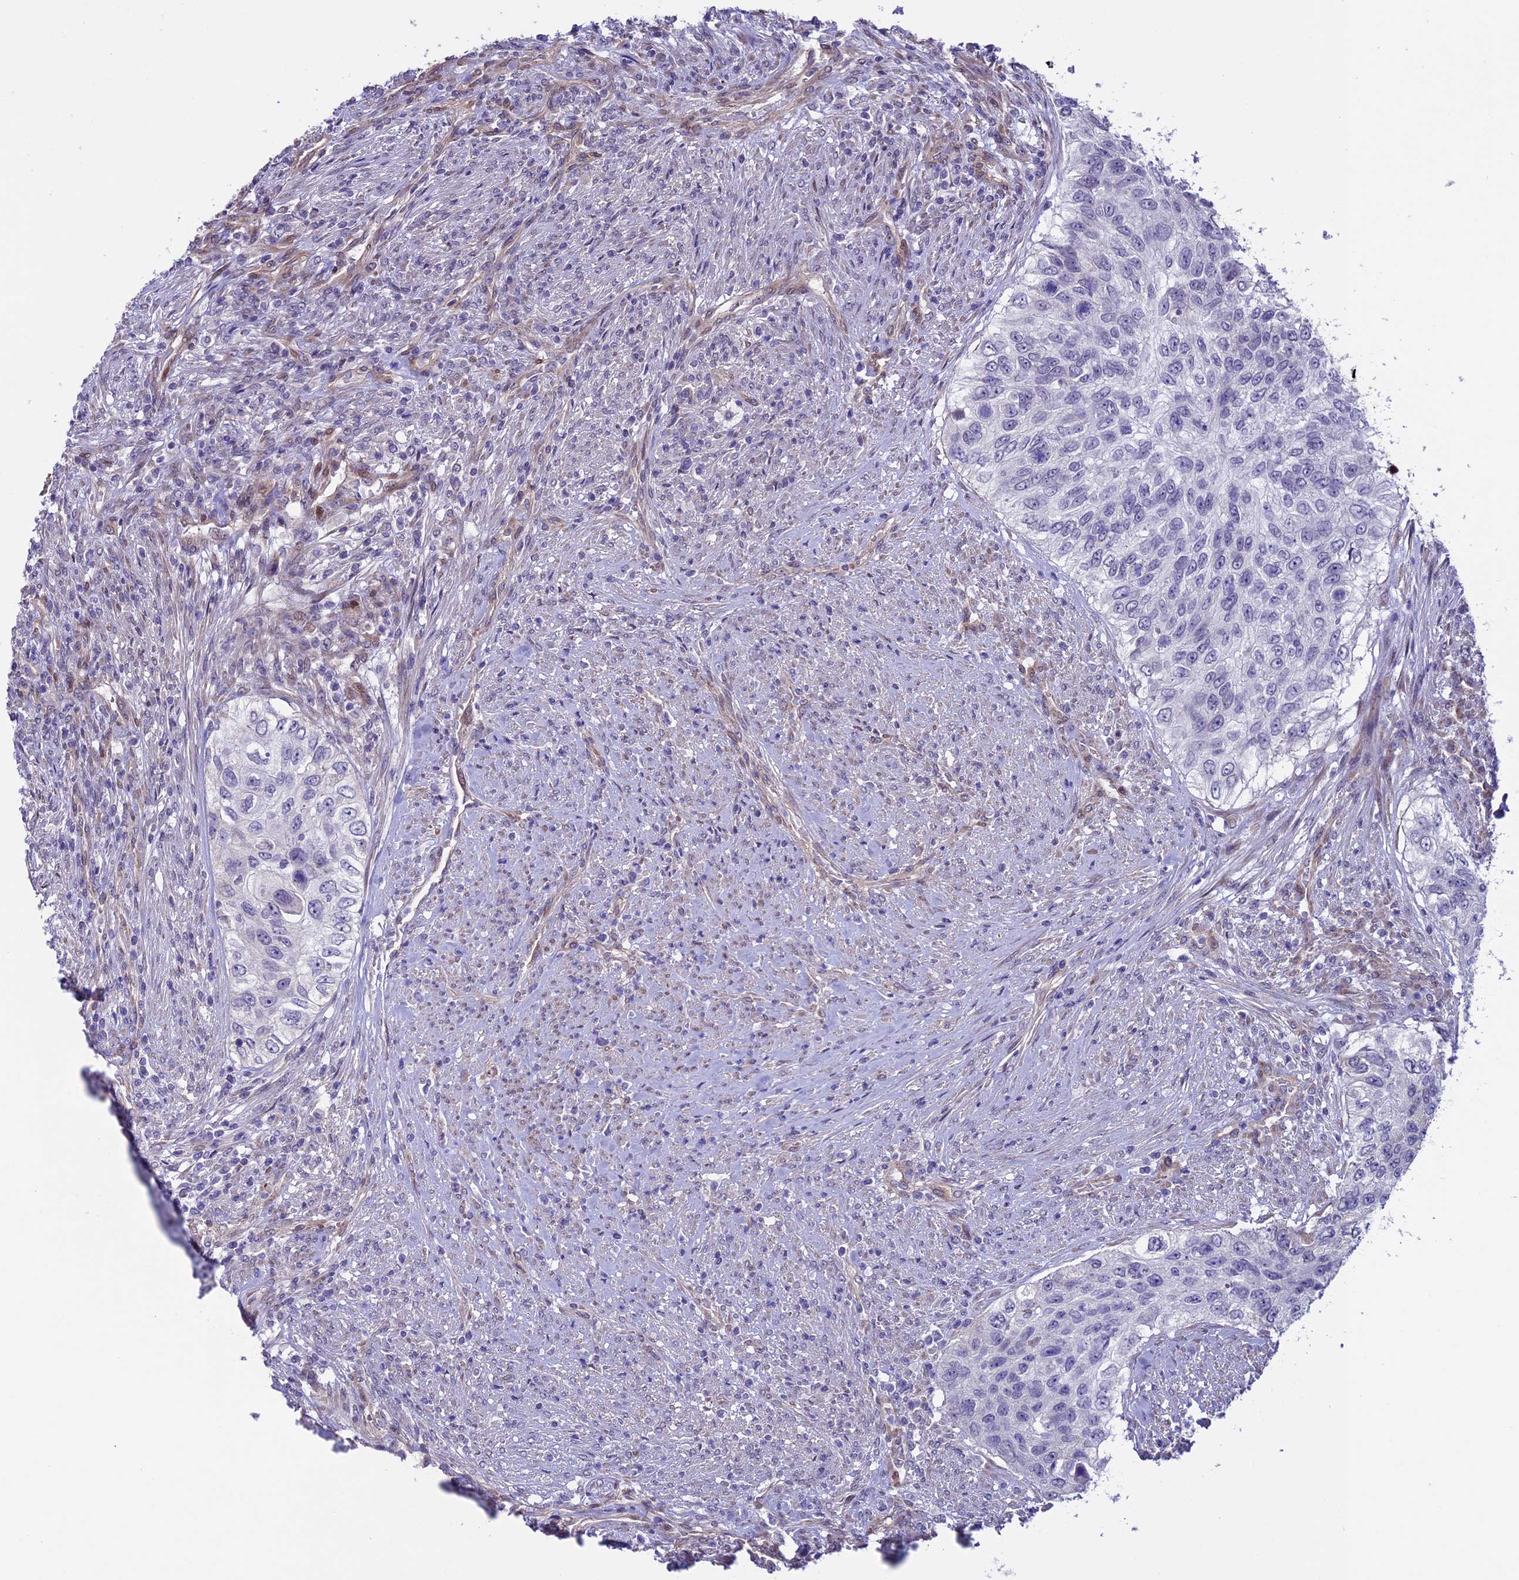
{"staining": {"intensity": "negative", "quantity": "none", "location": "none"}, "tissue": "urothelial cancer", "cell_type": "Tumor cells", "image_type": "cancer", "snomed": [{"axis": "morphology", "description": "Urothelial carcinoma, High grade"}, {"axis": "topography", "description": "Urinary bladder"}], "caption": "High magnification brightfield microscopy of urothelial carcinoma (high-grade) stained with DAB (3,3'-diaminobenzidine) (brown) and counterstained with hematoxylin (blue): tumor cells show no significant expression. Nuclei are stained in blue.", "gene": "TMEM171", "patient": {"sex": "female", "age": 60}}